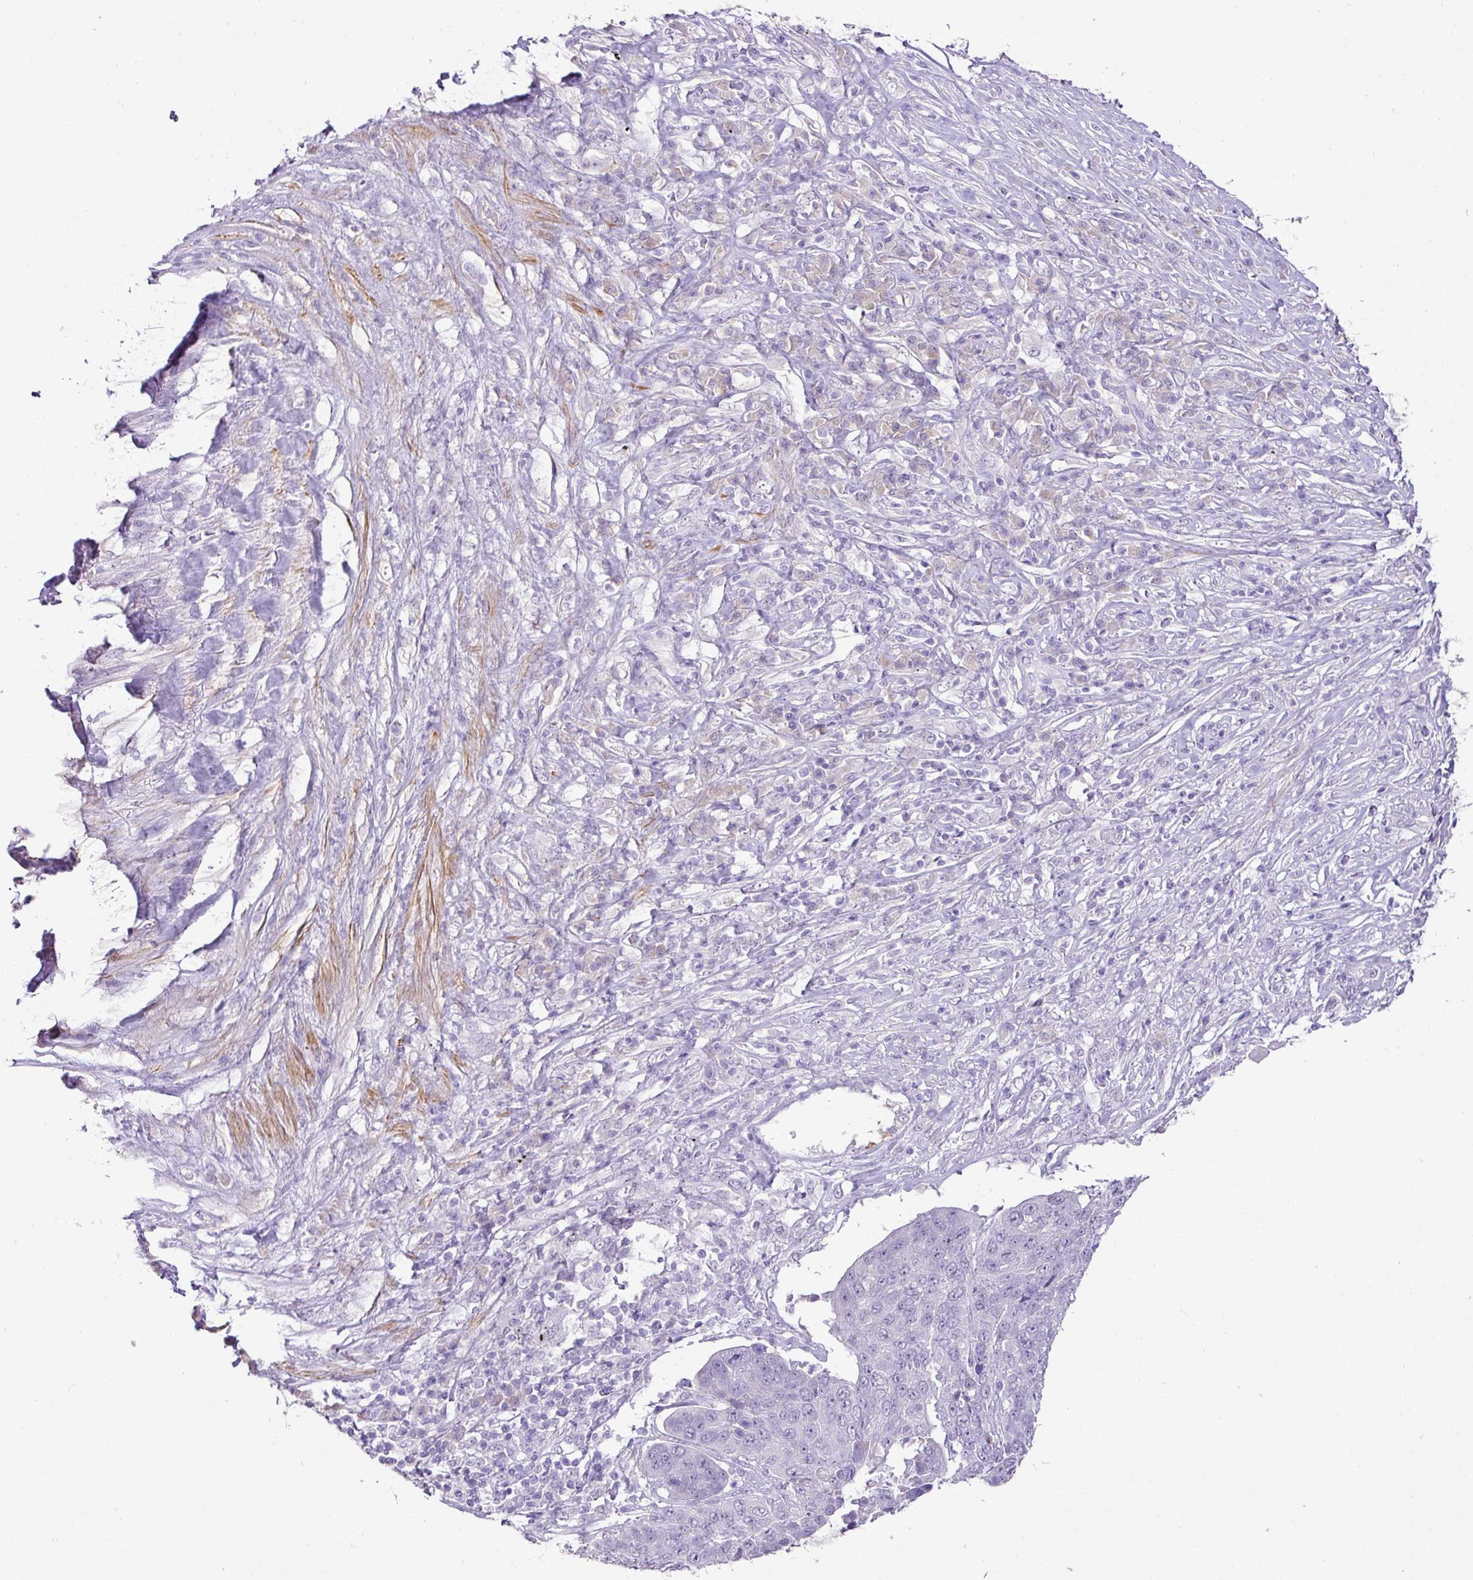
{"staining": {"intensity": "negative", "quantity": "none", "location": "none"}, "tissue": "lung cancer", "cell_type": "Tumor cells", "image_type": "cancer", "snomed": [{"axis": "morphology", "description": "Squamous cell carcinoma, NOS"}, {"axis": "topography", "description": "Lung"}], "caption": "The photomicrograph reveals no significant staining in tumor cells of lung cancer (squamous cell carcinoma).", "gene": "DIP2A", "patient": {"sex": "male", "age": 66}}